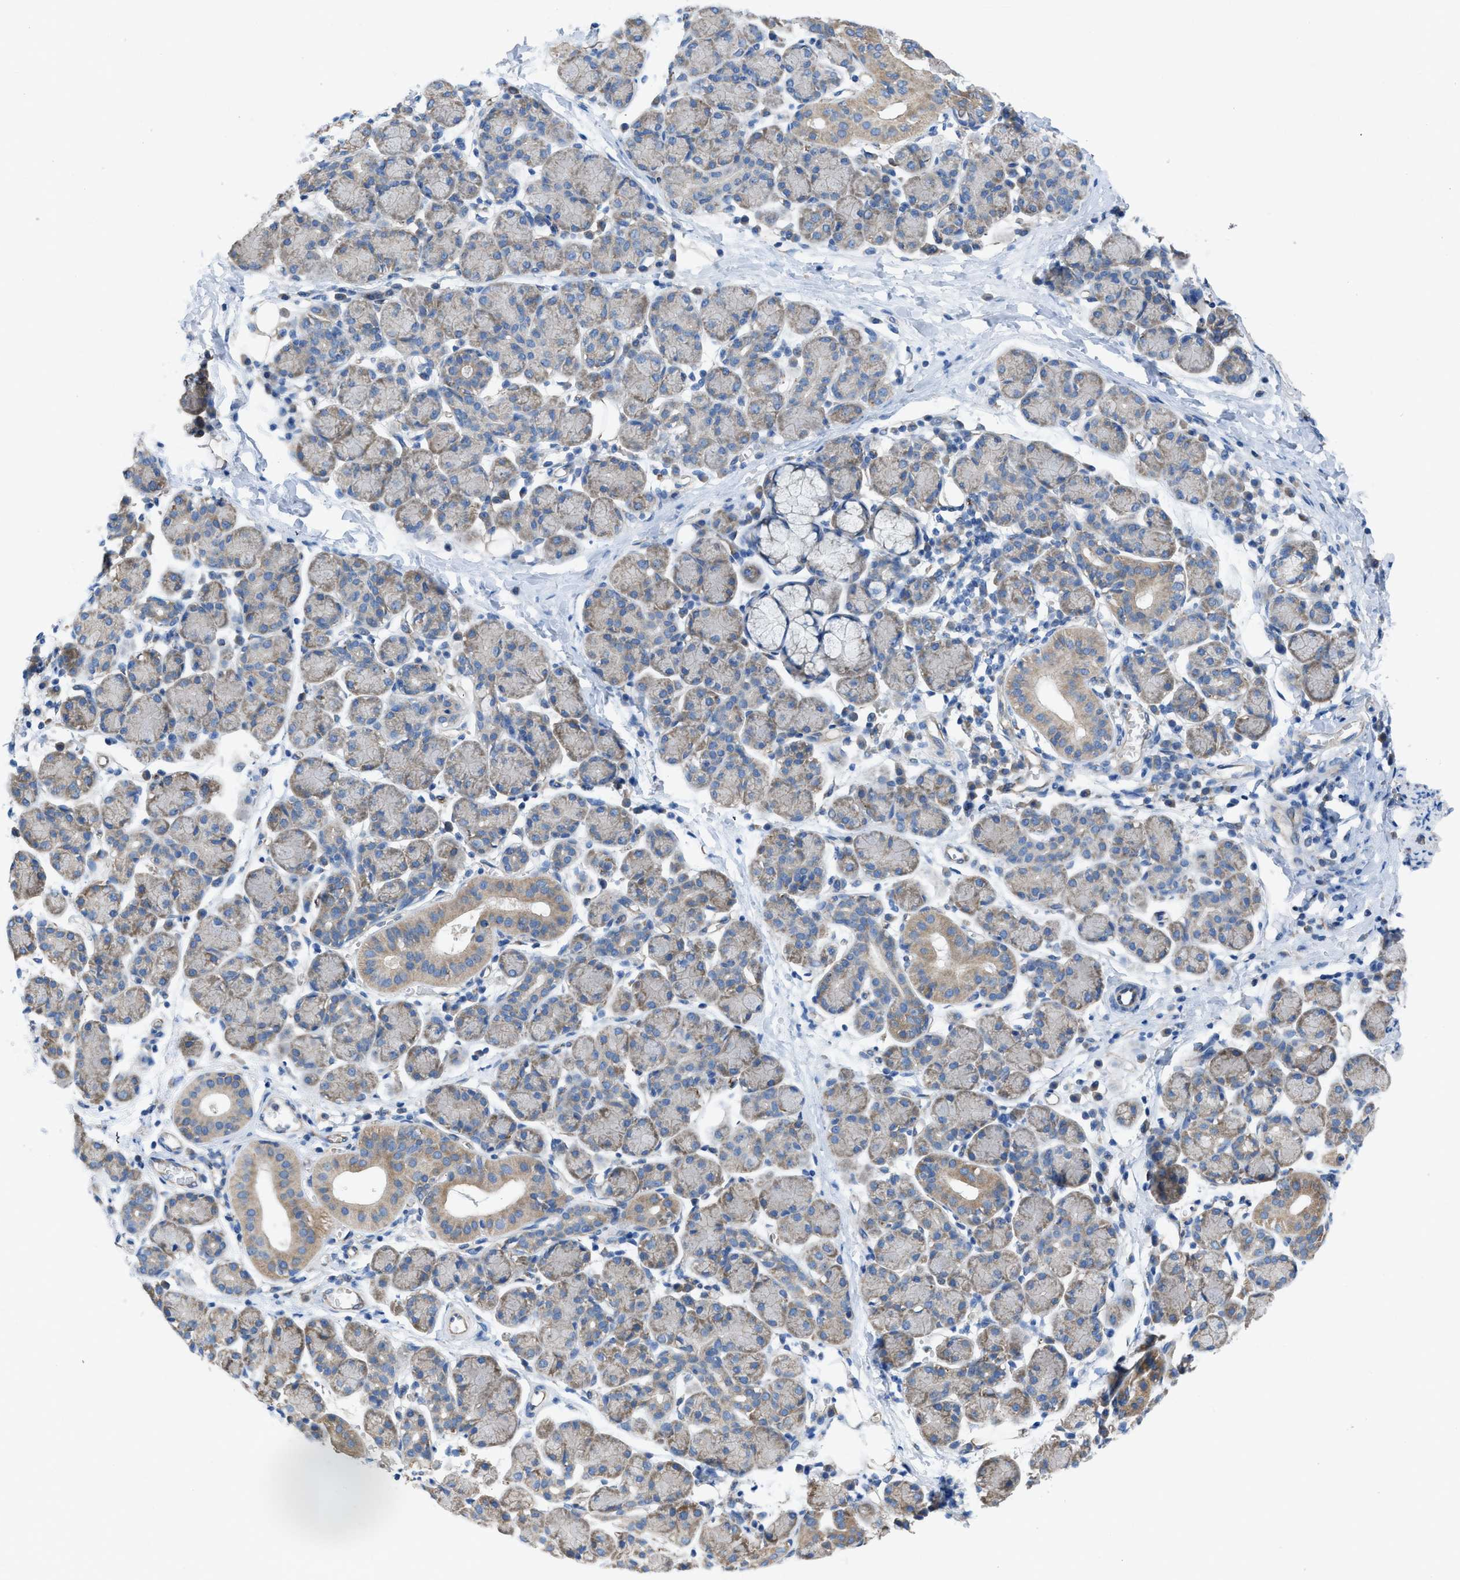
{"staining": {"intensity": "moderate", "quantity": "25%-75%", "location": "cytoplasmic/membranous"}, "tissue": "salivary gland", "cell_type": "Glandular cells", "image_type": "normal", "snomed": [{"axis": "morphology", "description": "Normal tissue, NOS"}, {"axis": "morphology", "description": "Inflammation, NOS"}, {"axis": "topography", "description": "Lymph node"}, {"axis": "topography", "description": "Salivary gland"}], "caption": "The micrograph reveals staining of normal salivary gland, revealing moderate cytoplasmic/membranous protein staining (brown color) within glandular cells.", "gene": "DOLPP1", "patient": {"sex": "male", "age": 3}}